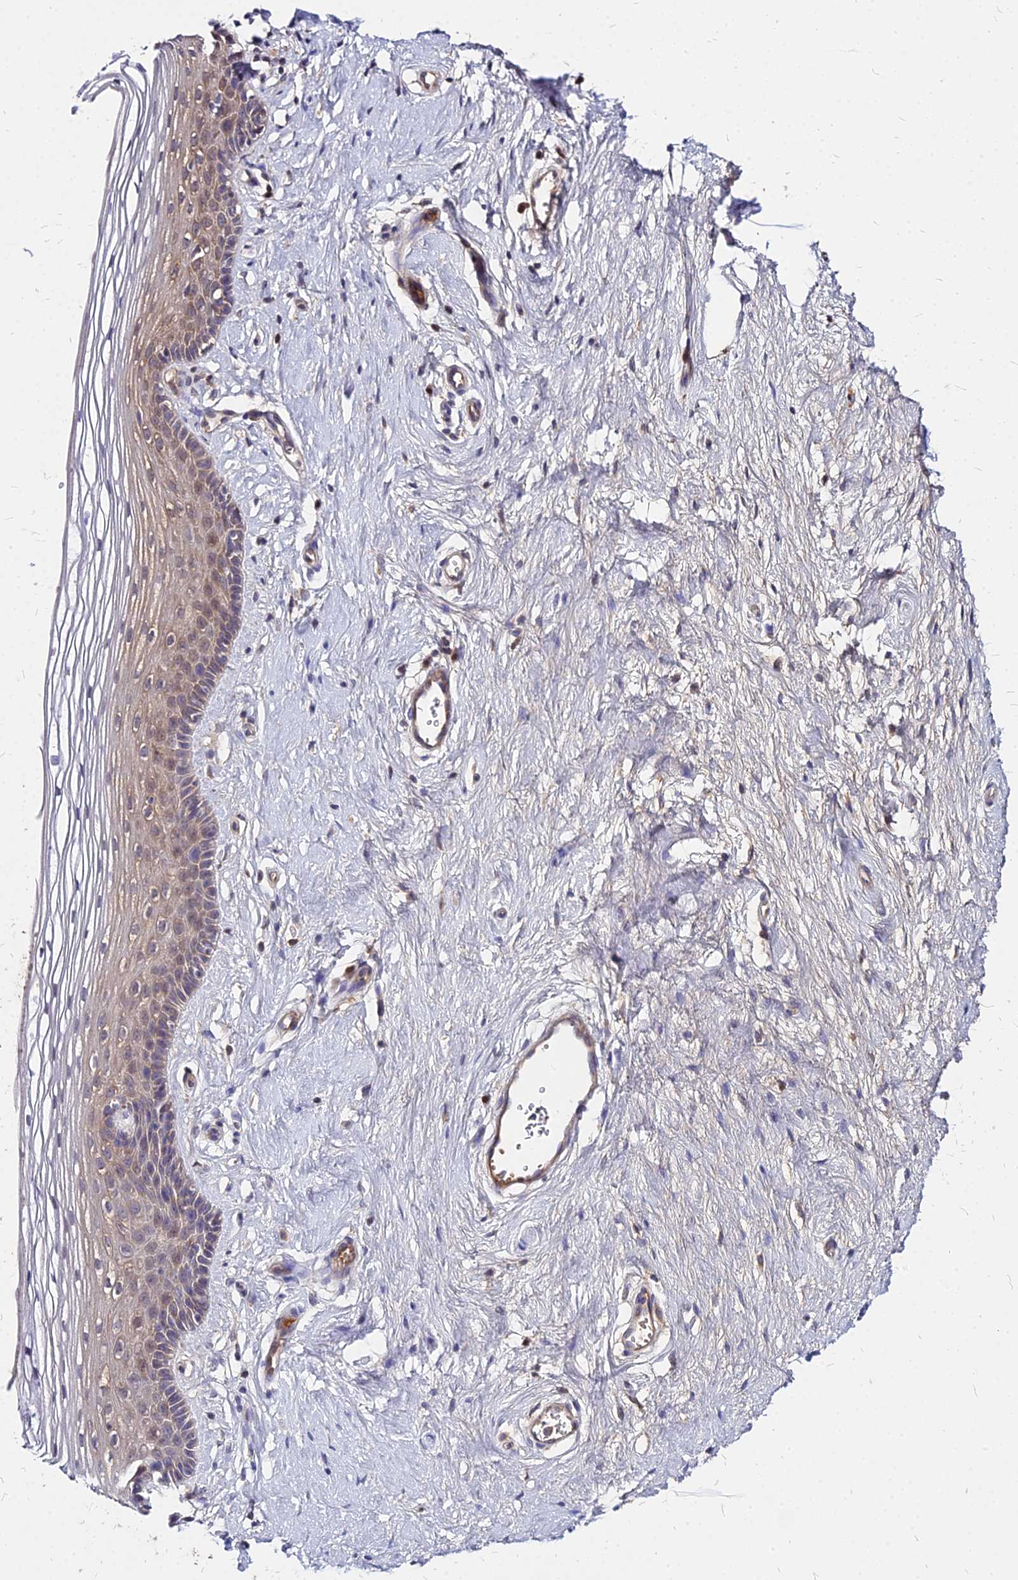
{"staining": {"intensity": "weak", "quantity": "25%-75%", "location": "cytoplasmic/membranous"}, "tissue": "vagina", "cell_type": "Squamous epithelial cells", "image_type": "normal", "snomed": [{"axis": "morphology", "description": "Normal tissue, NOS"}, {"axis": "topography", "description": "Vagina"}], "caption": "IHC staining of benign vagina, which displays low levels of weak cytoplasmic/membranous staining in approximately 25%-75% of squamous epithelial cells indicating weak cytoplasmic/membranous protein positivity. The staining was performed using DAB (3,3'-diaminobenzidine) (brown) for protein detection and nuclei were counterstained in hematoxylin (blue).", "gene": "ACSM6", "patient": {"sex": "female", "age": 46}}